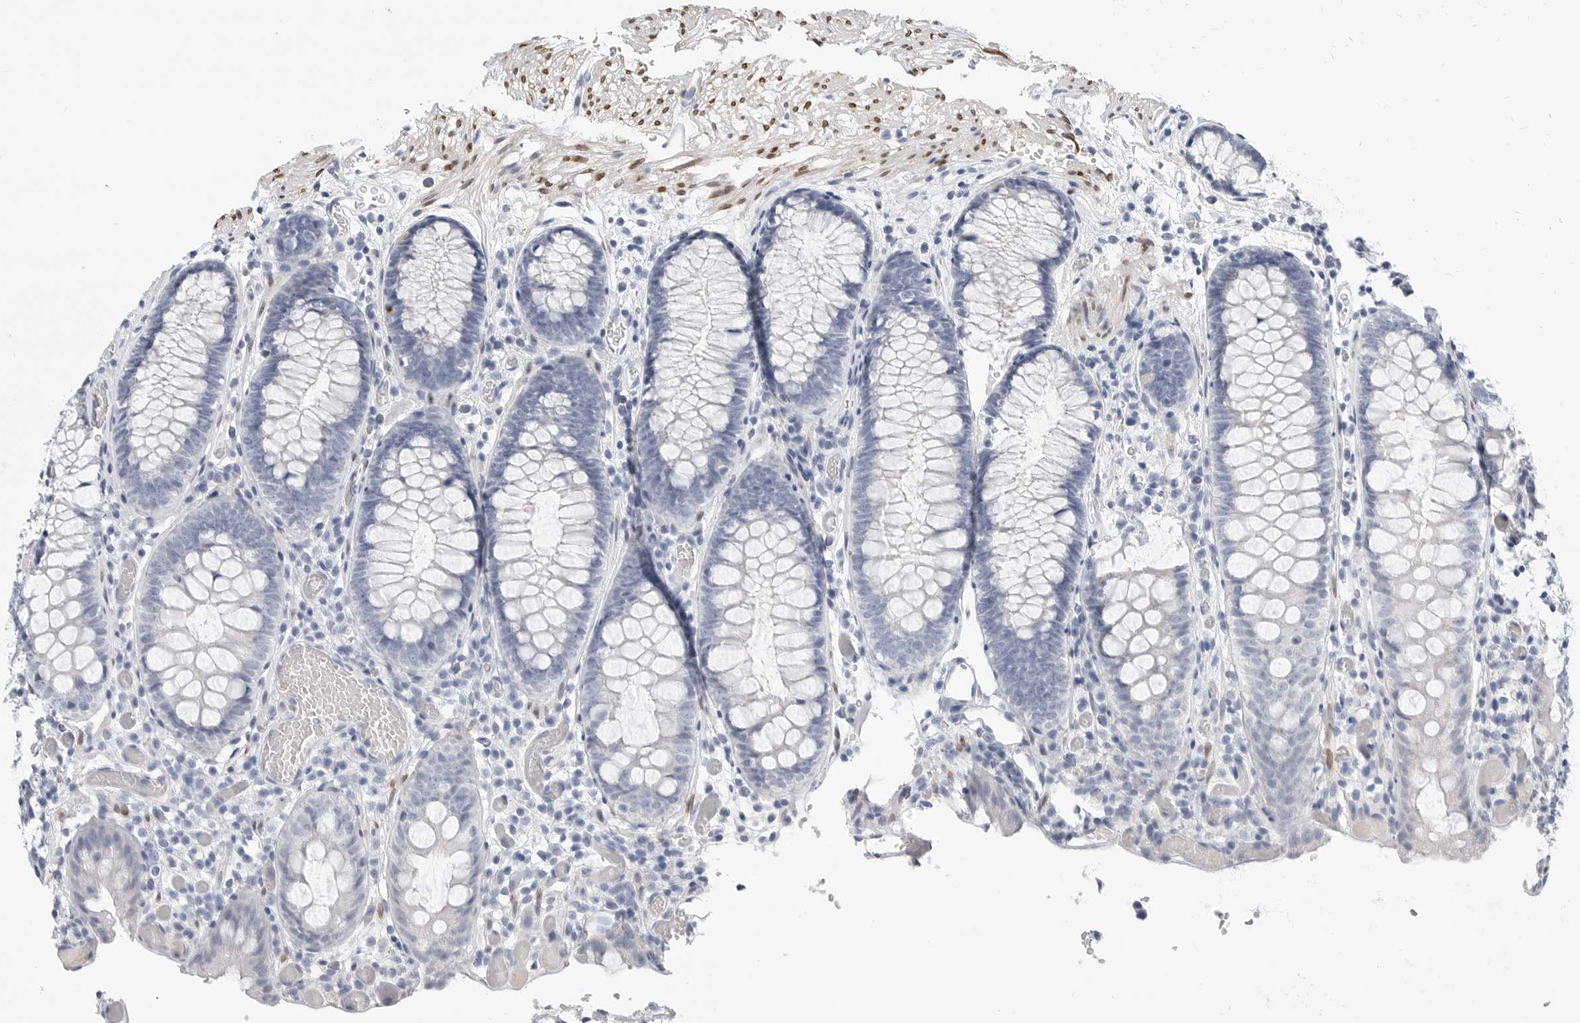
{"staining": {"intensity": "moderate", "quantity": ">75%", "location": "nuclear"}, "tissue": "colon", "cell_type": "Endothelial cells", "image_type": "normal", "snomed": [{"axis": "morphology", "description": "Normal tissue, NOS"}, {"axis": "topography", "description": "Colon"}], "caption": "IHC staining of unremarkable colon, which shows medium levels of moderate nuclear expression in approximately >75% of endothelial cells indicating moderate nuclear protein expression. The staining was performed using DAB (brown) for protein detection and nuclei were counterstained in hematoxylin (blue).", "gene": "PLN", "patient": {"sex": "male", "age": 14}}